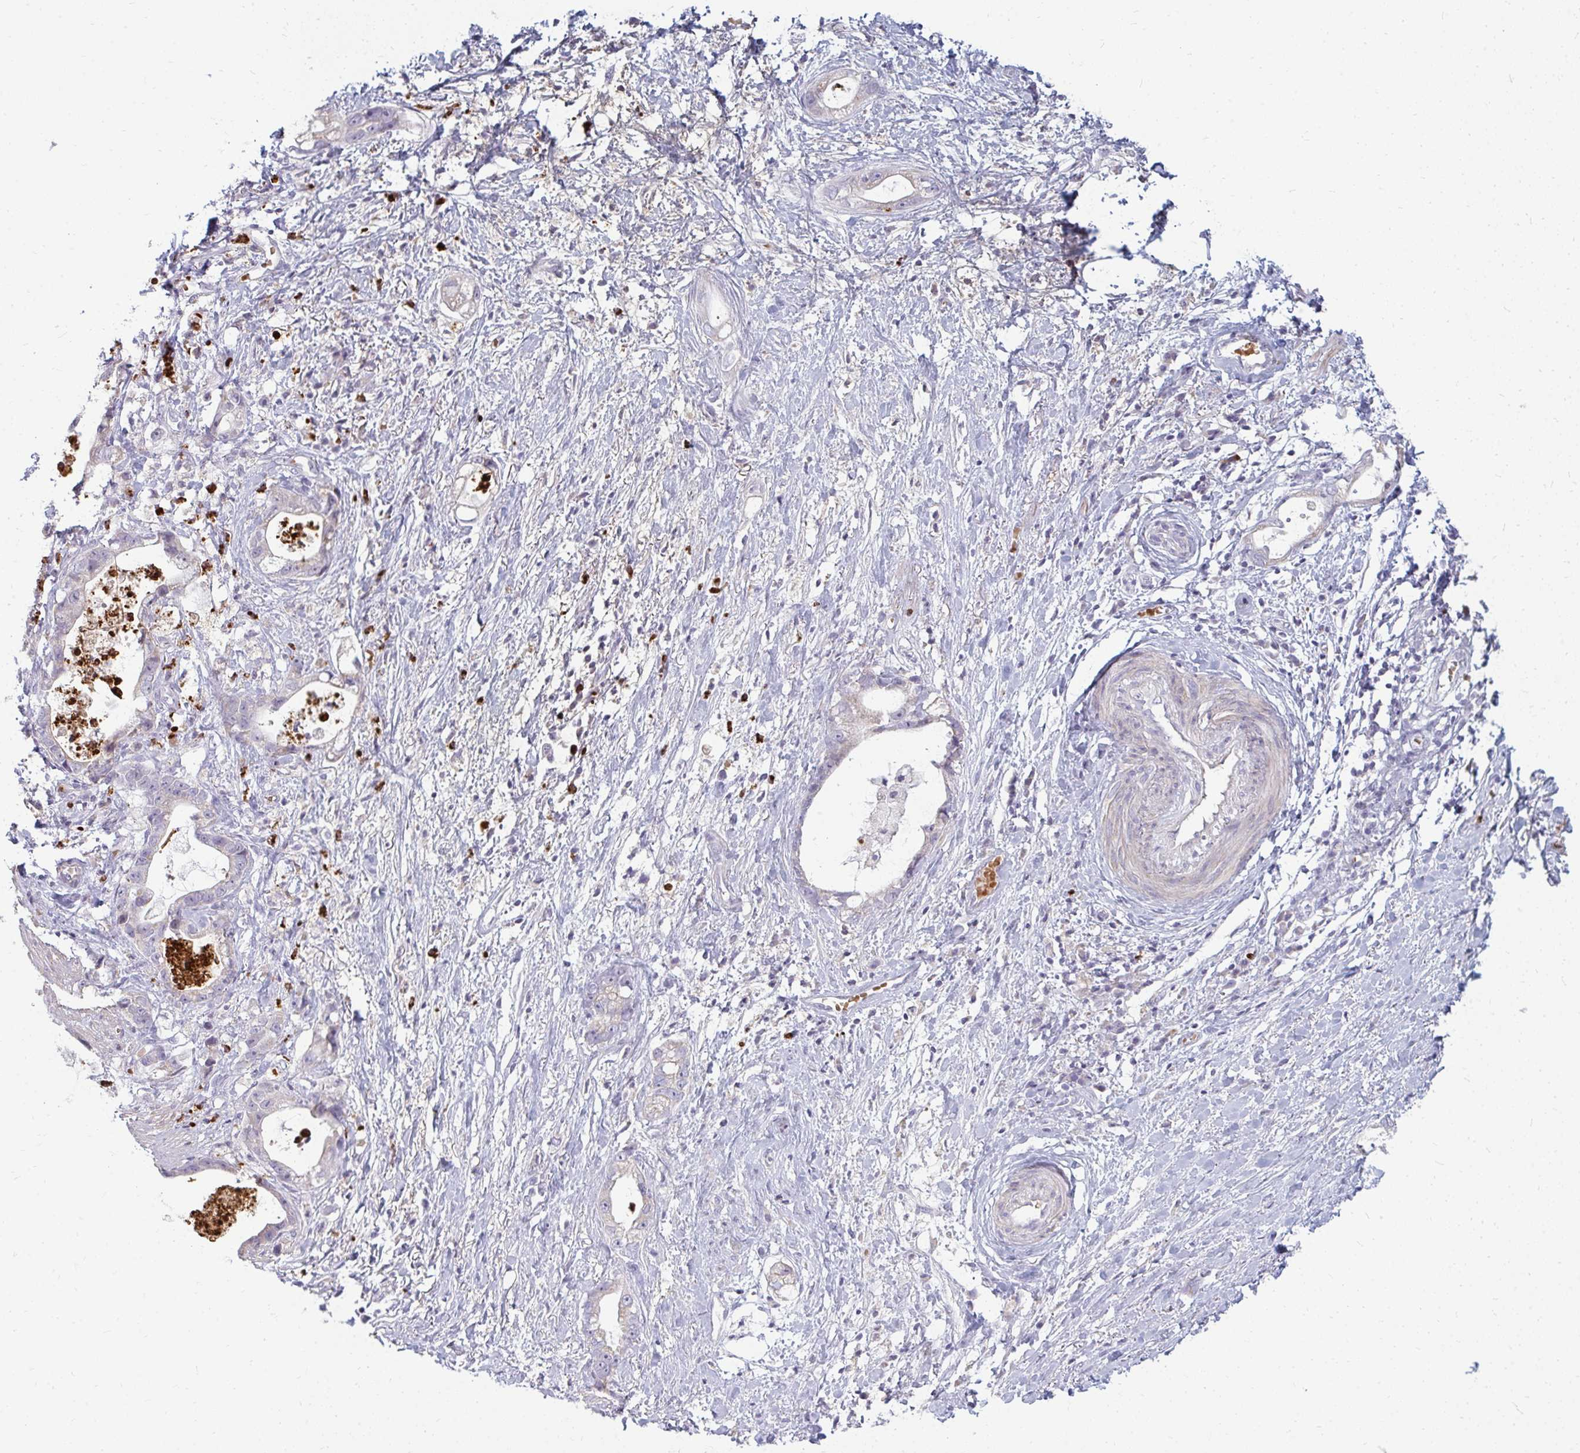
{"staining": {"intensity": "negative", "quantity": "none", "location": "none"}, "tissue": "stomach cancer", "cell_type": "Tumor cells", "image_type": "cancer", "snomed": [{"axis": "morphology", "description": "Adenocarcinoma, NOS"}, {"axis": "topography", "description": "Stomach"}], "caption": "The immunohistochemistry image has no significant staining in tumor cells of stomach cancer tissue.", "gene": "RAB33A", "patient": {"sex": "male", "age": 55}}